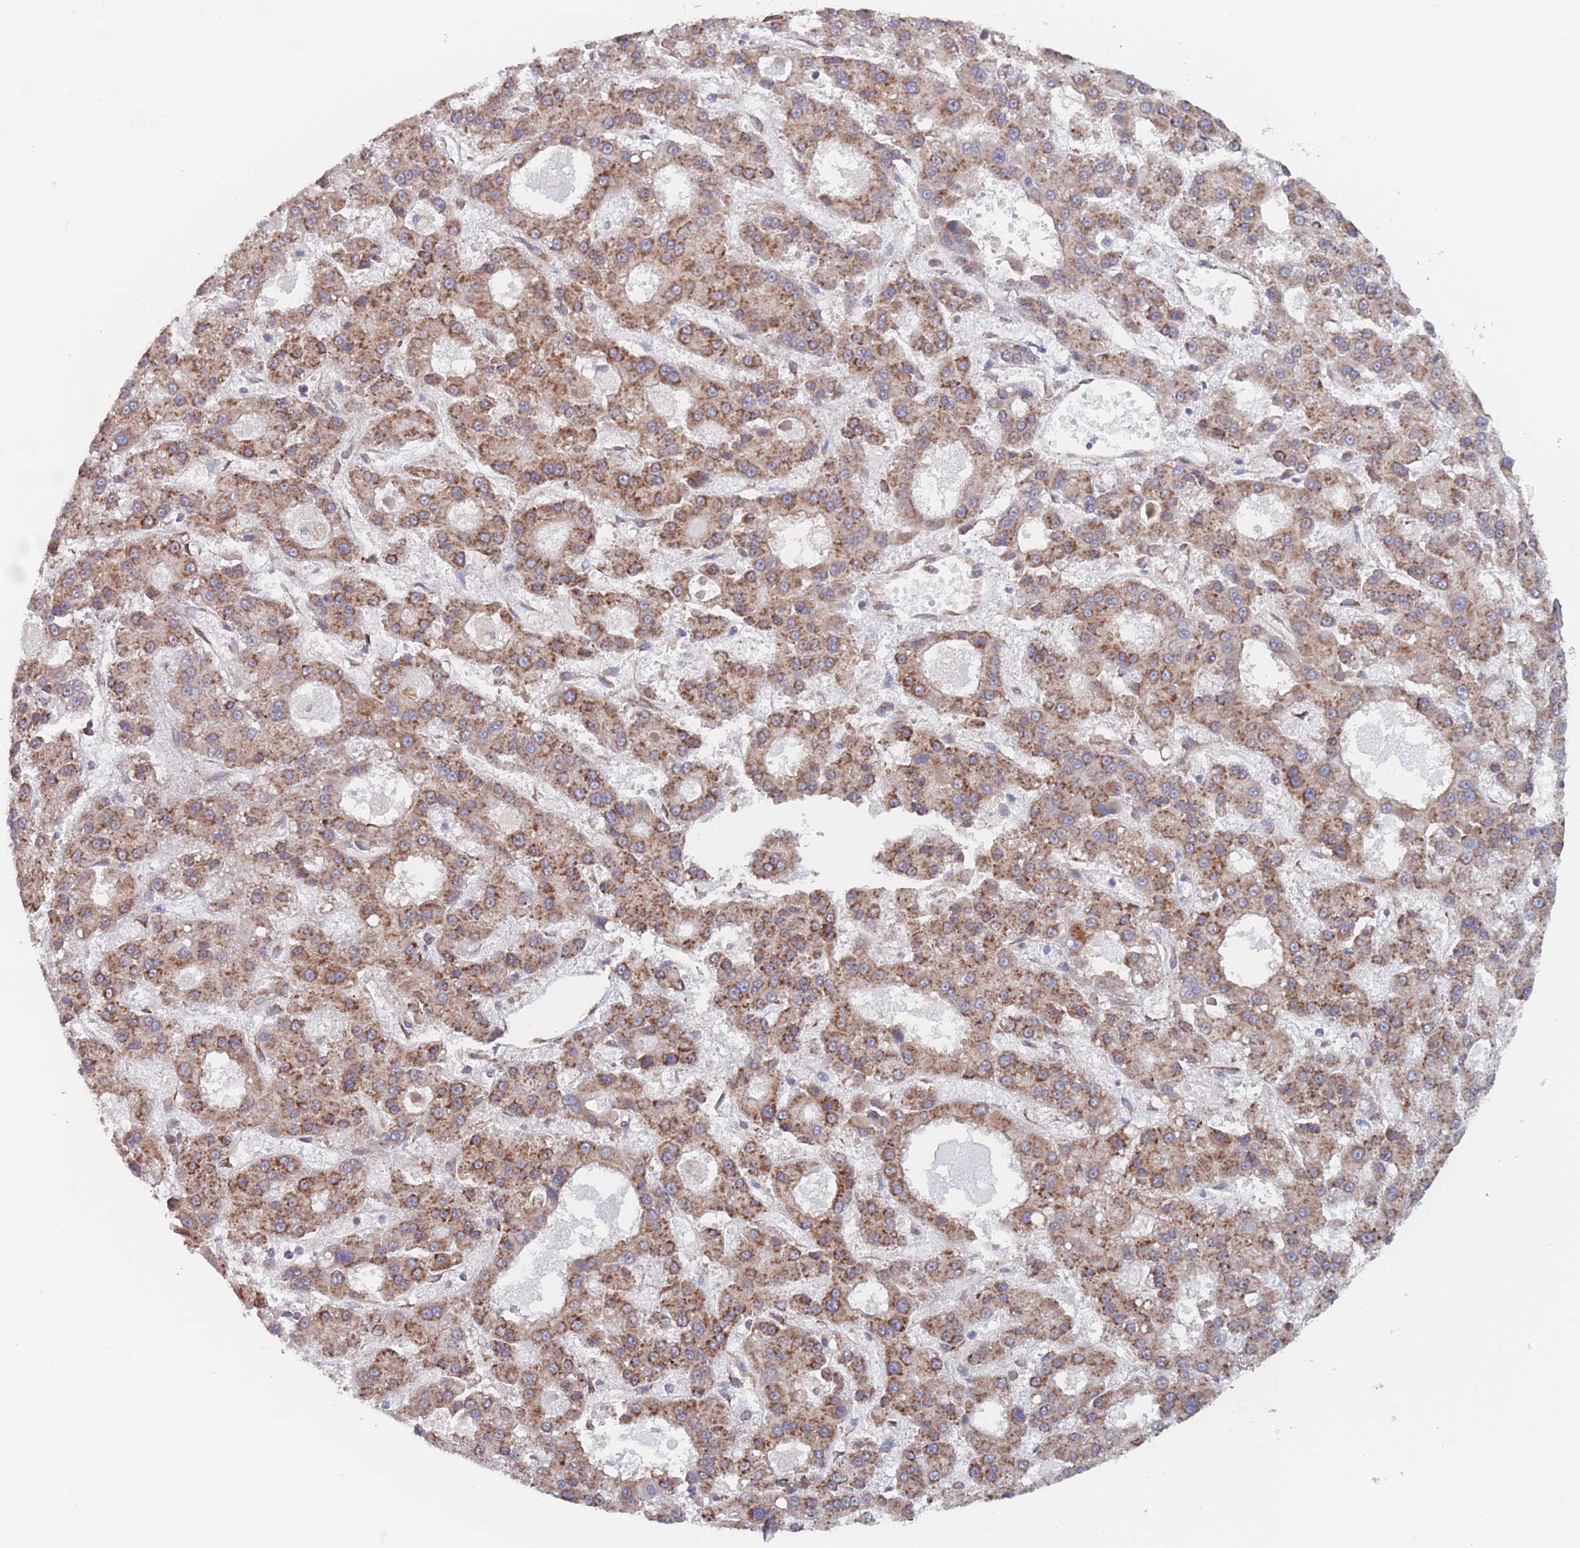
{"staining": {"intensity": "moderate", "quantity": ">75%", "location": "cytoplasmic/membranous"}, "tissue": "liver cancer", "cell_type": "Tumor cells", "image_type": "cancer", "snomed": [{"axis": "morphology", "description": "Carcinoma, Hepatocellular, NOS"}, {"axis": "topography", "description": "Liver"}], "caption": "A histopathology image of liver cancer (hepatocellular carcinoma) stained for a protein demonstrates moderate cytoplasmic/membranous brown staining in tumor cells. Ihc stains the protein of interest in brown and the nuclei are stained blue.", "gene": "EEF1B2", "patient": {"sex": "male", "age": 70}}